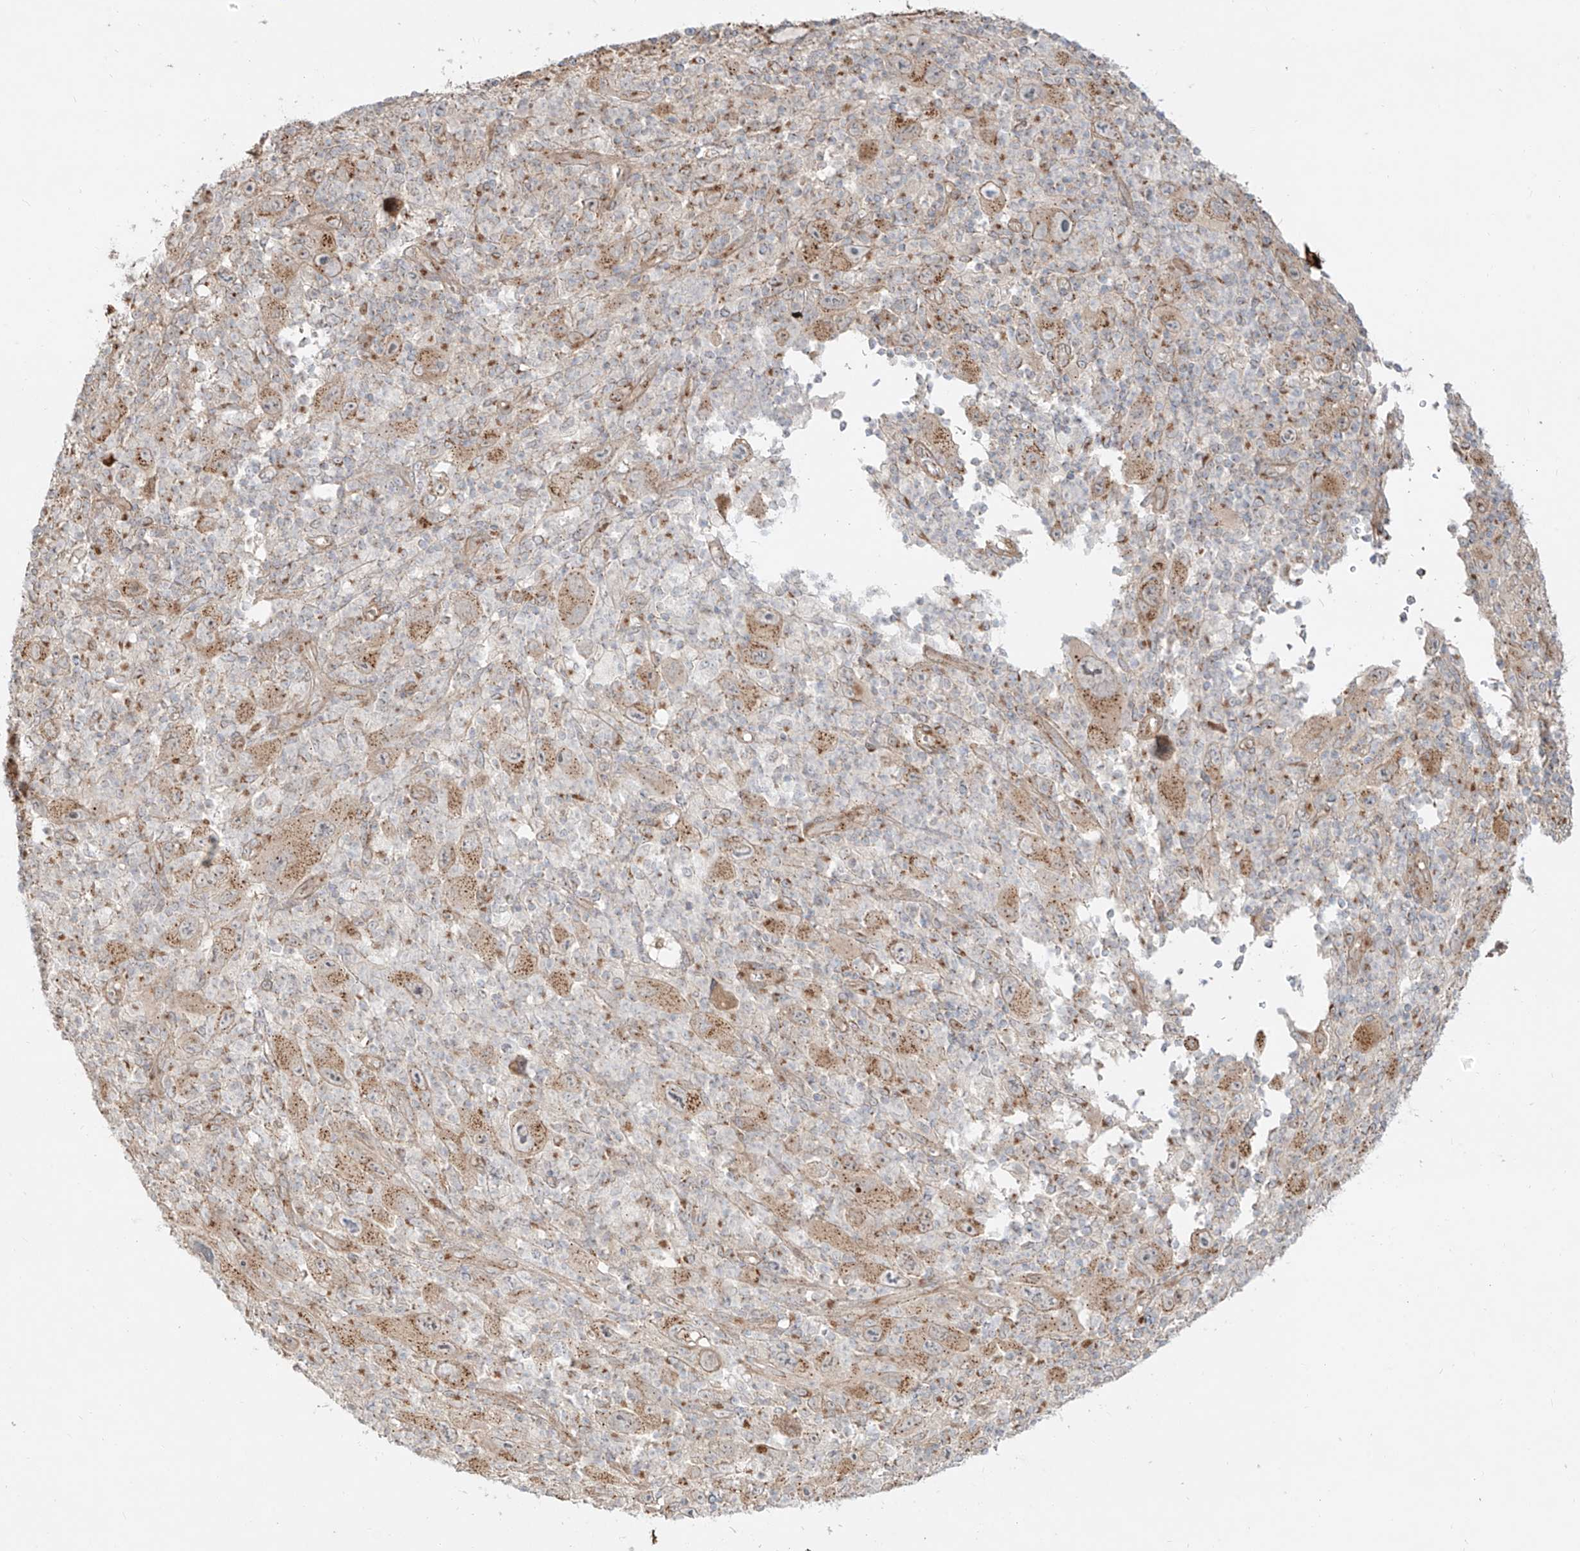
{"staining": {"intensity": "weak", "quantity": ">75%", "location": "cytoplasmic/membranous"}, "tissue": "melanoma", "cell_type": "Tumor cells", "image_type": "cancer", "snomed": [{"axis": "morphology", "description": "Malignant melanoma, Metastatic site"}, {"axis": "topography", "description": "Skin"}], "caption": "Protein expression analysis of melanoma displays weak cytoplasmic/membranous expression in about >75% of tumor cells.", "gene": "ZNF287", "patient": {"sex": "female", "age": 56}}